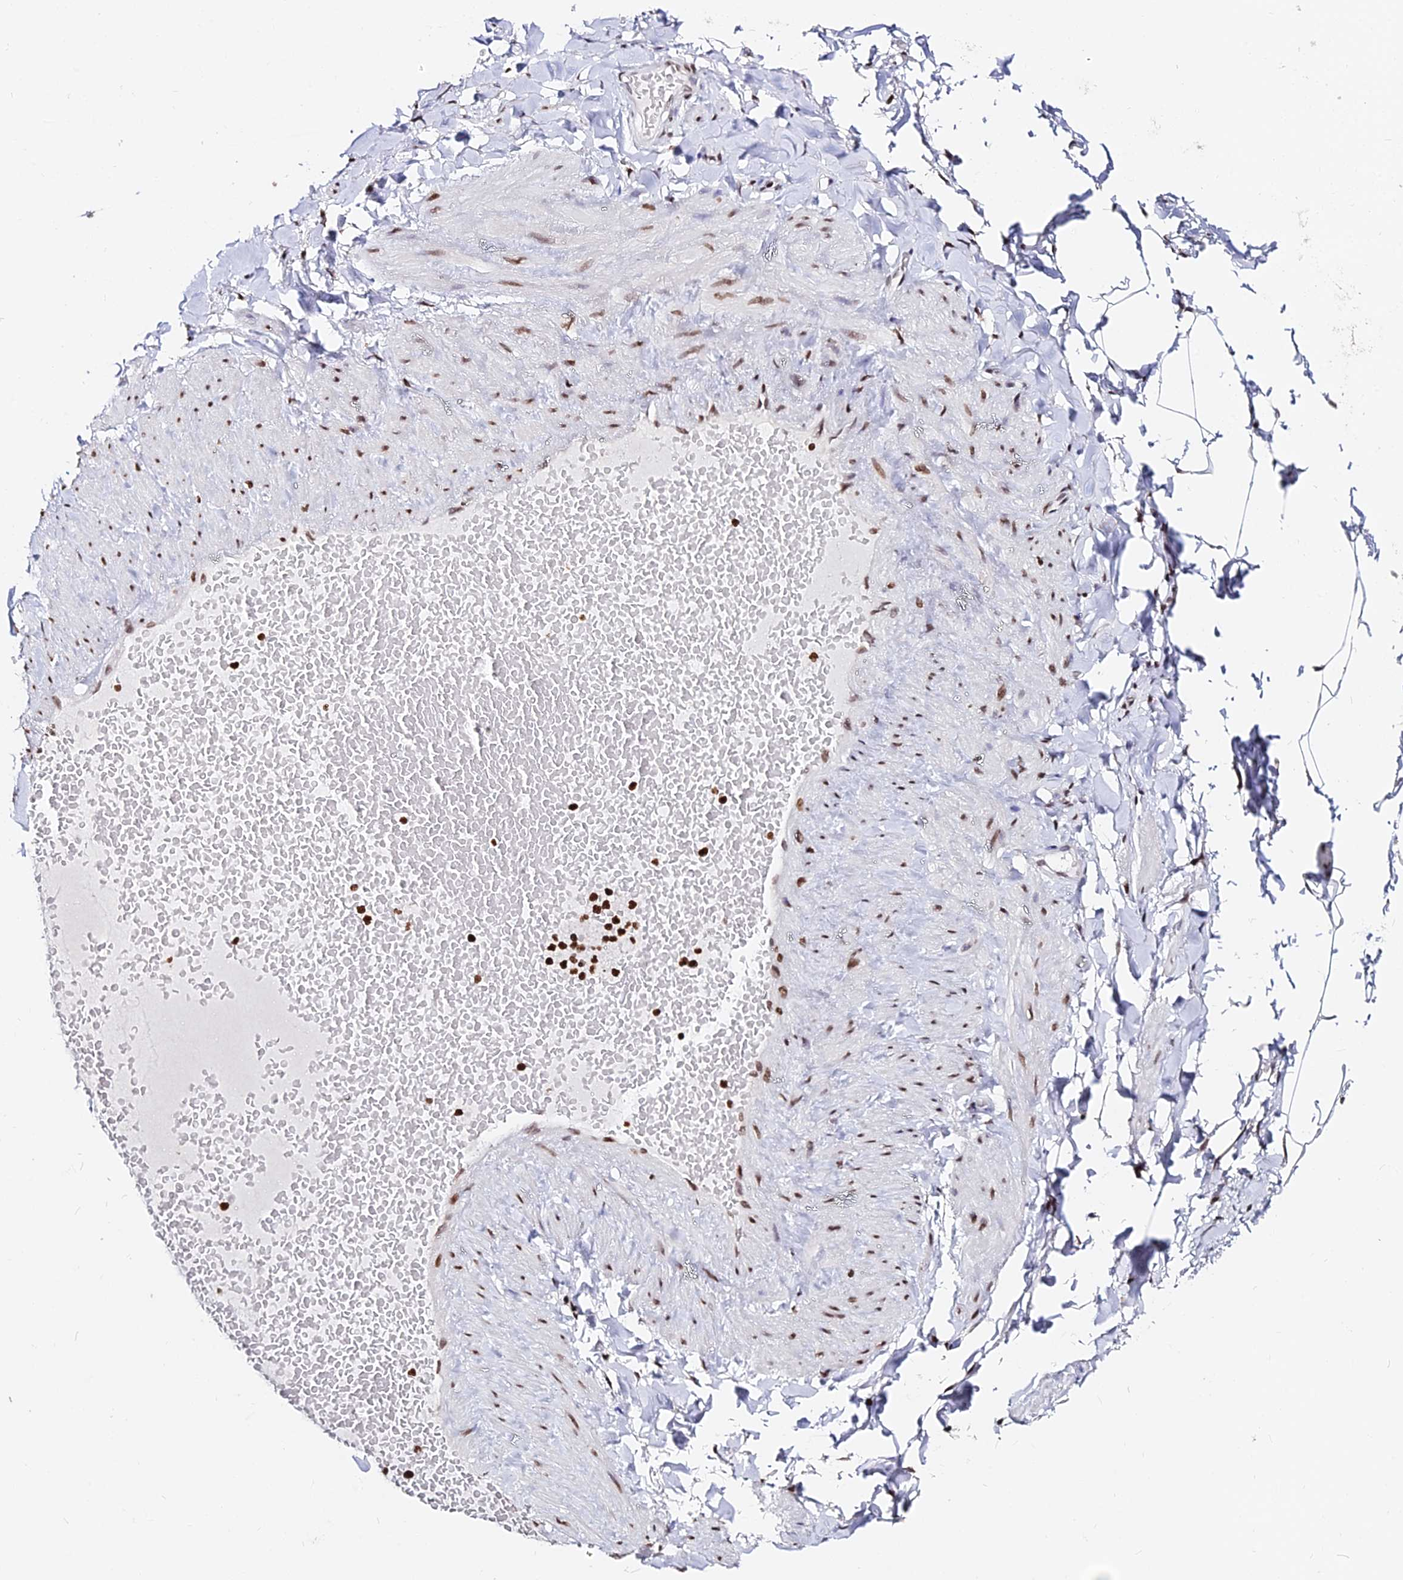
{"staining": {"intensity": "moderate", "quantity": ">75%", "location": "nuclear"}, "tissue": "adipose tissue", "cell_type": "Adipocytes", "image_type": "normal", "snomed": [{"axis": "morphology", "description": "Normal tissue, NOS"}, {"axis": "topography", "description": "Soft tissue"}, {"axis": "topography", "description": "Vascular tissue"}], "caption": "Immunohistochemical staining of normal adipose tissue demonstrates medium levels of moderate nuclear expression in about >75% of adipocytes. Immunohistochemistry (ihc) stains the protein of interest in brown and the nuclei are stained blue.", "gene": "ENSG00000282988", "patient": {"sex": "male", "age": 54}}